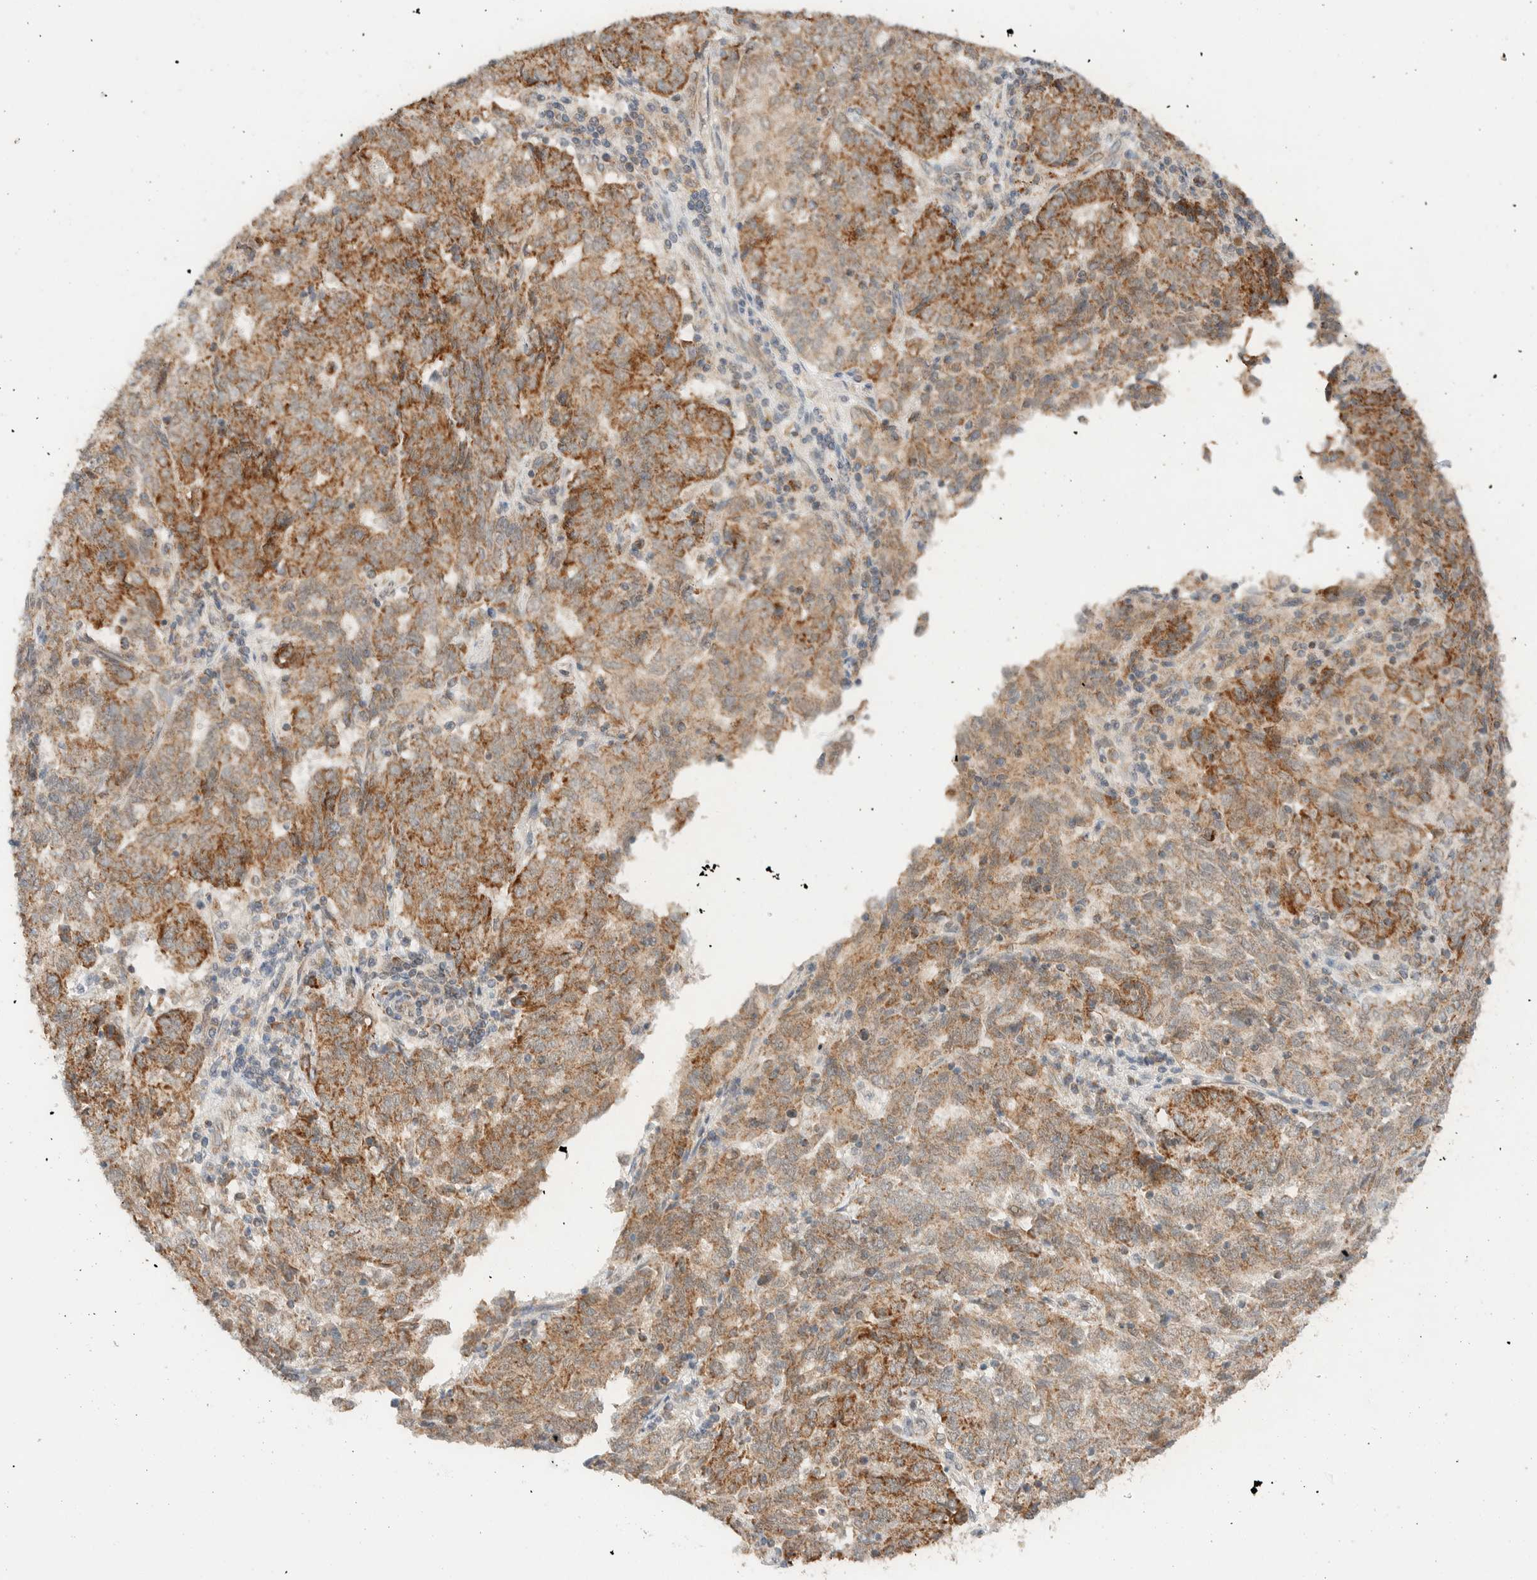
{"staining": {"intensity": "moderate", "quantity": ">75%", "location": "cytoplasmic/membranous"}, "tissue": "endometrial cancer", "cell_type": "Tumor cells", "image_type": "cancer", "snomed": [{"axis": "morphology", "description": "Adenocarcinoma, NOS"}, {"axis": "topography", "description": "Endometrium"}], "caption": "The histopathology image shows immunohistochemical staining of endometrial adenocarcinoma. There is moderate cytoplasmic/membranous staining is identified in about >75% of tumor cells.", "gene": "MRPL41", "patient": {"sex": "female", "age": 80}}